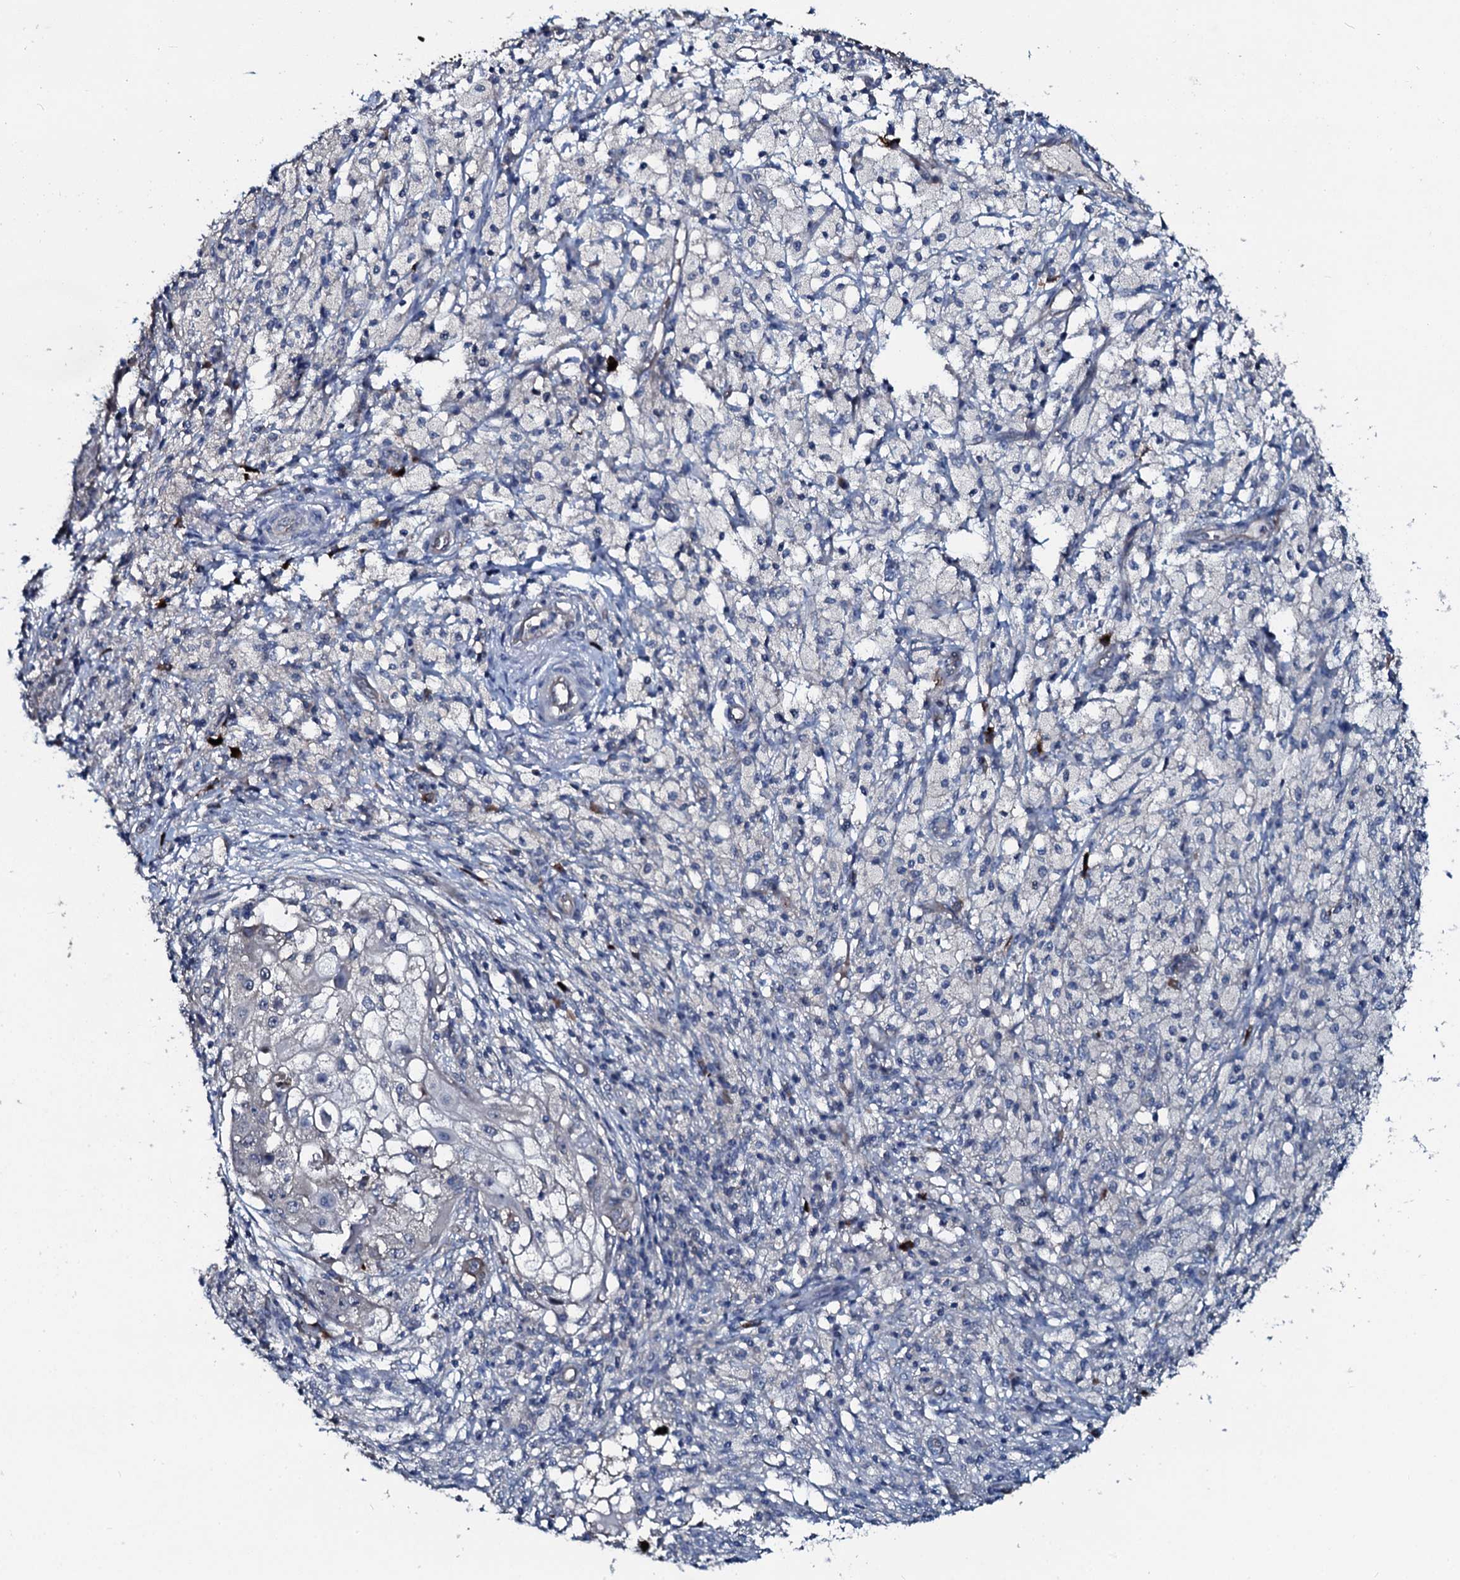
{"staining": {"intensity": "negative", "quantity": "none", "location": "none"}, "tissue": "ovarian cancer", "cell_type": "Tumor cells", "image_type": "cancer", "snomed": [{"axis": "morphology", "description": "Carcinoma, endometroid"}, {"axis": "topography", "description": "Ovary"}], "caption": "Tumor cells show no significant protein expression in endometroid carcinoma (ovarian).", "gene": "IL12B", "patient": {"sex": "female", "age": 42}}